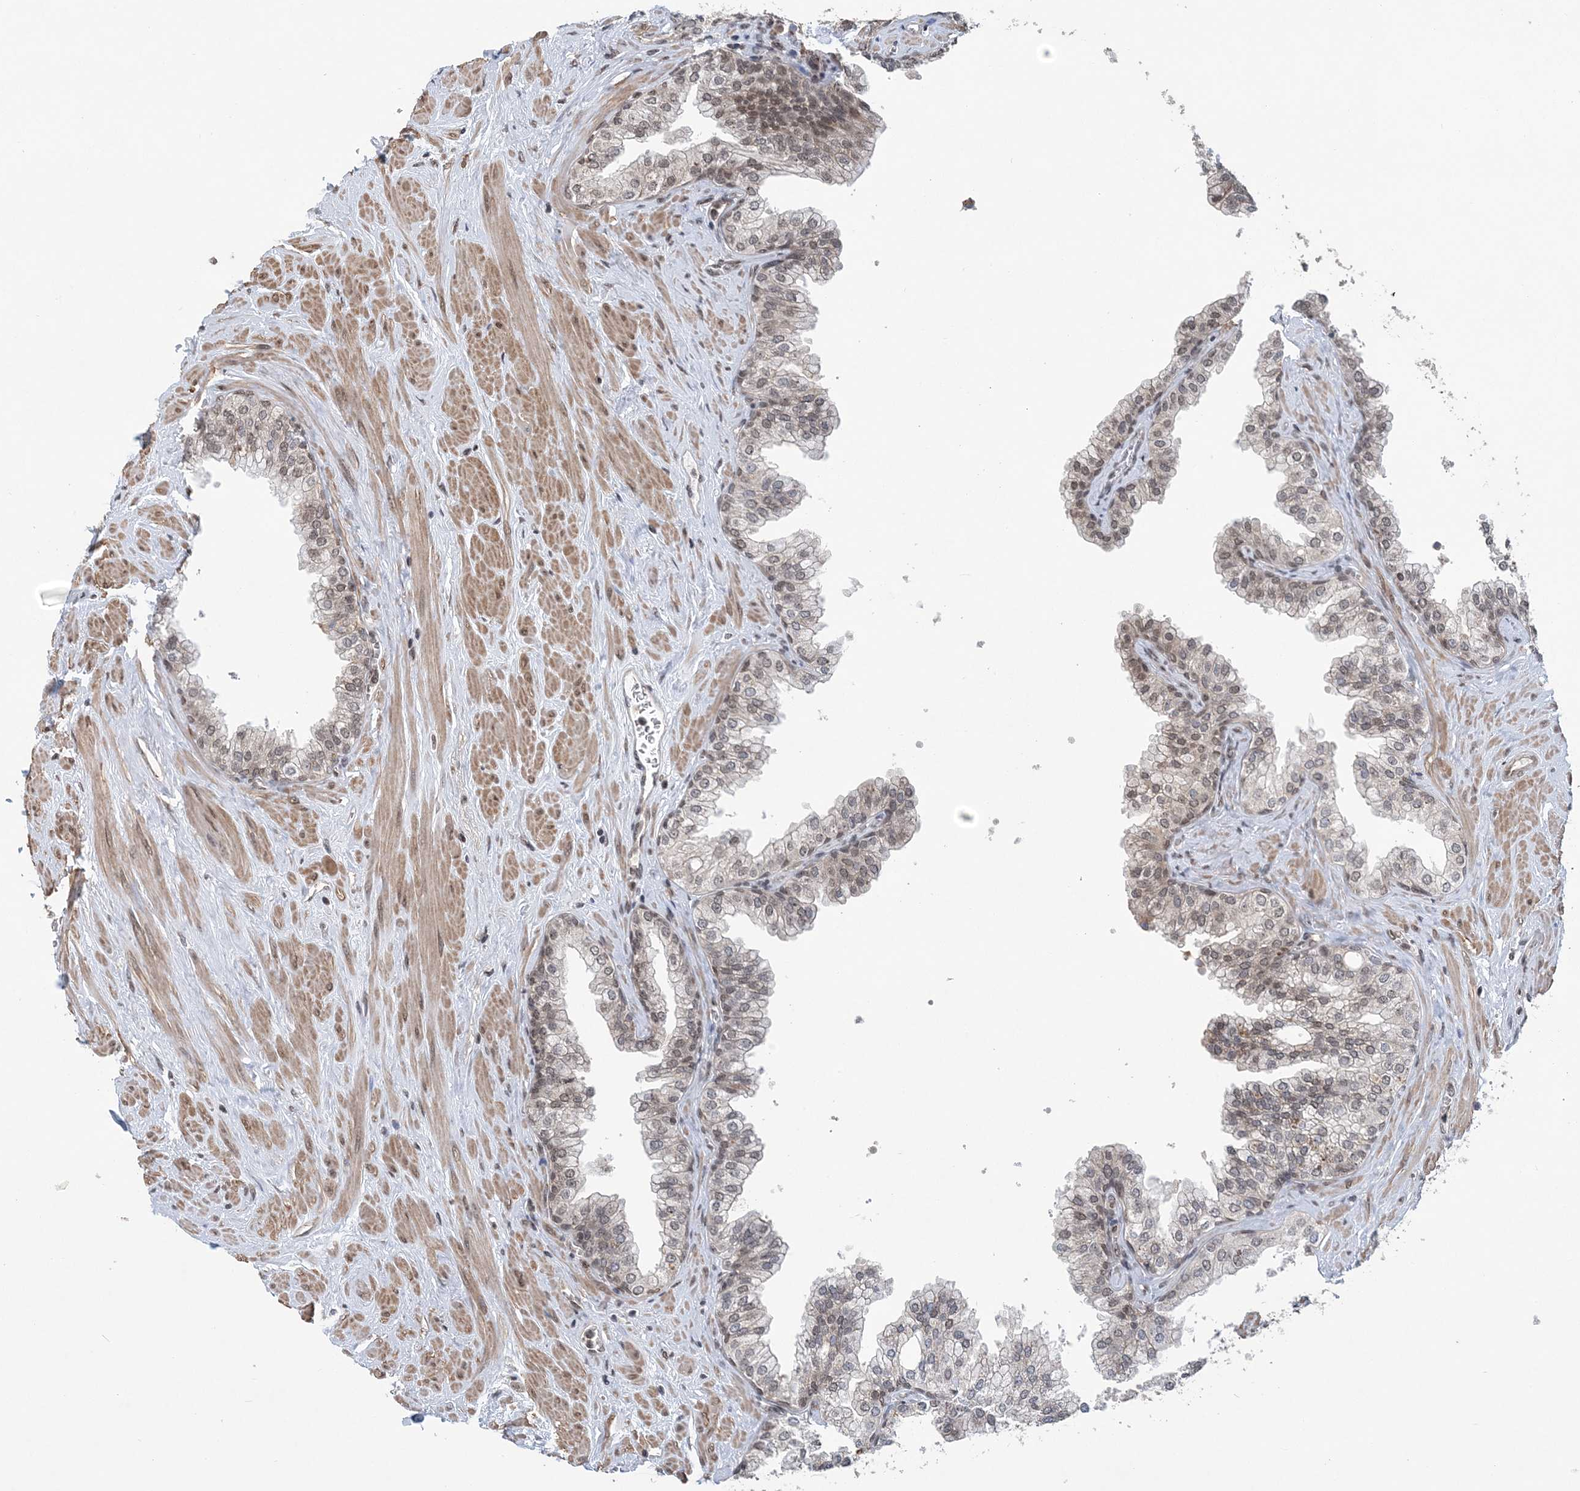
{"staining": {"intensity": "weak", "quantity": ">75%", "location": "nuclear"}, "tissue": "prostate", "cell_type": "Glandular cells", "image_type": "normal", "snomed": [{"axis": "morphology", "description": "Normal tissue, NOS"}, {"axis": "morphology", "description": "Urothelial carcinoma, Low grade"}, {"axis": "topography", "description": "Urinary bladder"}, {"axis": "topography", "description": "Prostate"}], "caption": "DAB immunohistochemical staining of benign prostate demonstrates weak nuclear protein positivity in approximately >75% of glandular cells. Using DAB (brown) and hematoxylin (blue) stains, captured at high magnification using brightfield microscopy.", "gene": "CCDC152", "patient": {"sex": "male", "age": 60}}